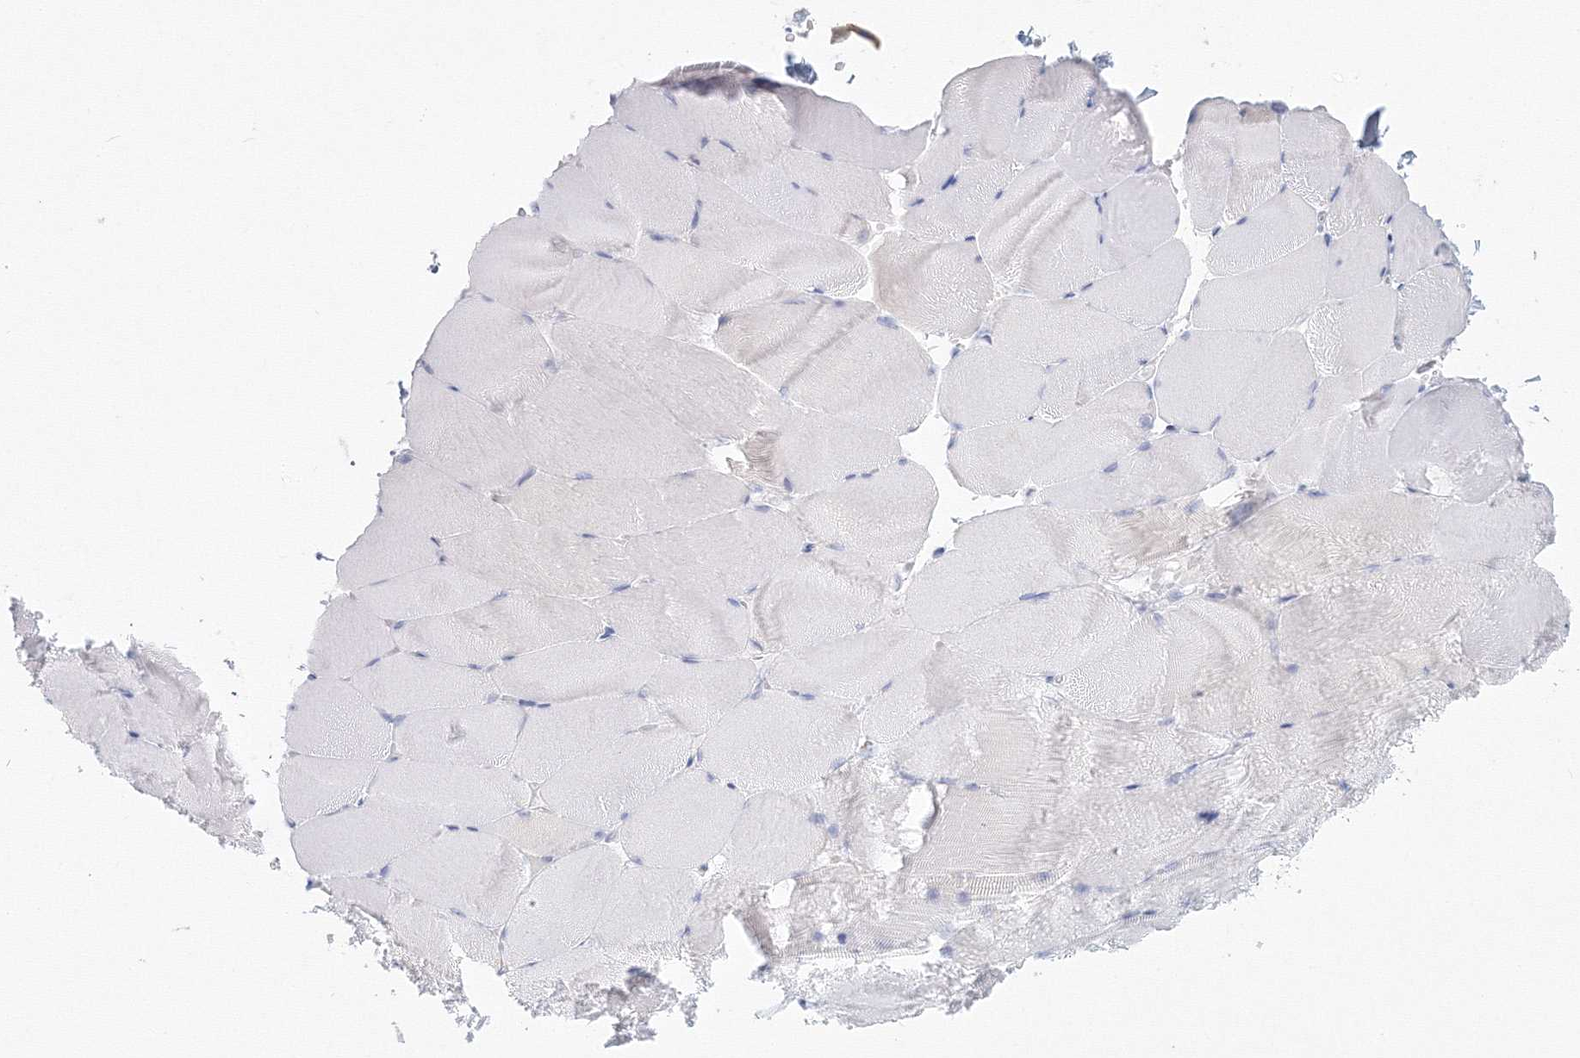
{"staining": {"intensity": "negative", "quantity": "none", "location": "none"}, "tissue": "skeletal muscle", "cell_type": "Myocytes", "image_type": "normal", "snomed": [{"axis": "morphology", "description": "Normal tissue, NOS"}, {"axis": "topography", "description": "Skeletal muscle"}, {"axis": "topography", "description": "Parathyroid gland"}], "caption": "IHC histopathology image of normal skeletal muscle stained for a protein (brown), which shows no expression in myocytes.", "gene": "VSIG1", "patient": {"sex": "female", "age": 37}}